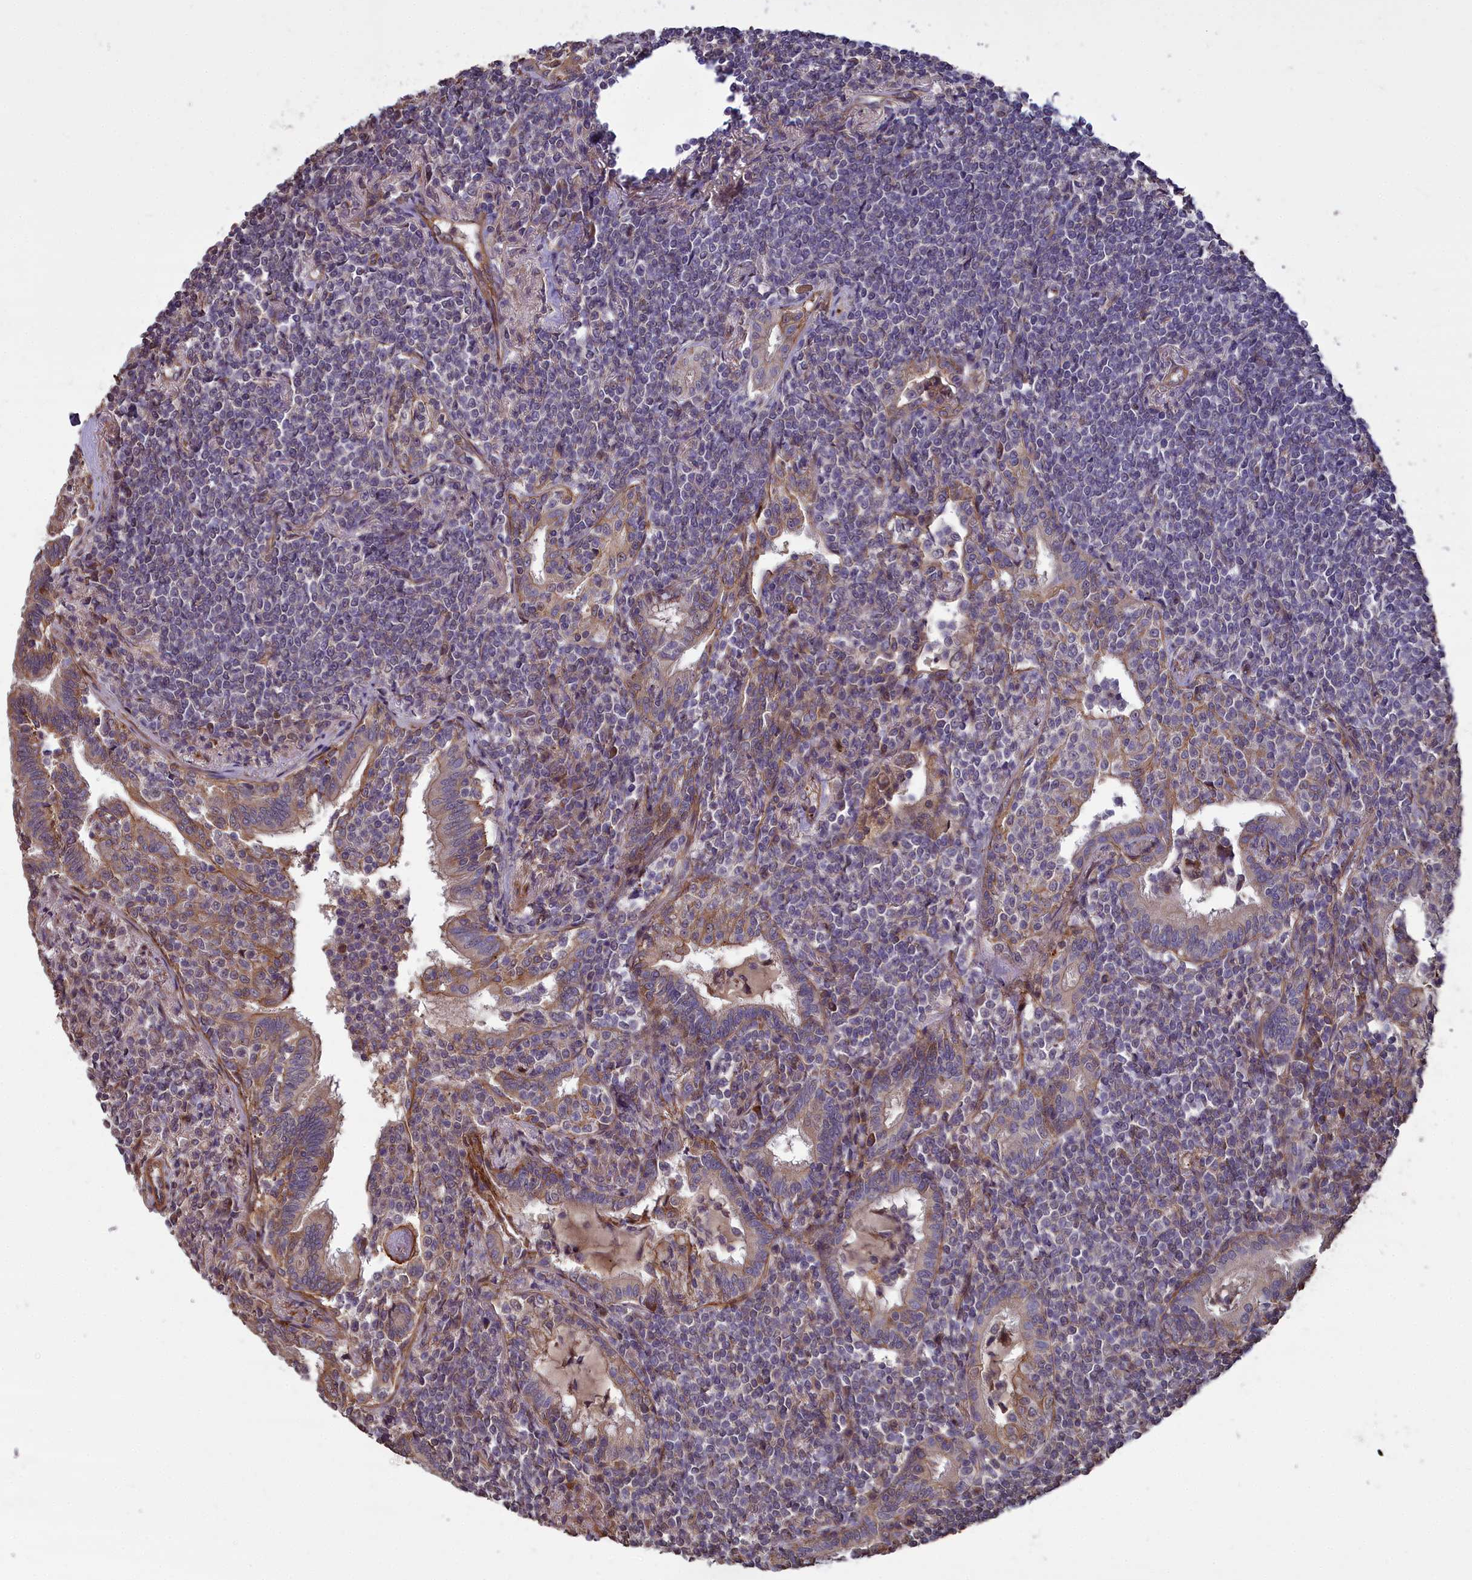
{"staining": {"intensity": "negative", "quantity": "none", "location": "none"}, "tissue": "lymphoma", "cell_type": "Tumor cells", "image_type": "cancer", "snomed": [{"axis": "morphology", "description": "Malignant lymphoma, non-Hodgkin's type, Low grade"}, {"axis": "topography", "description": "Lung"}], "caption": "The histopathology image exhibits no significant positivity in tumor cells of lymphoma.", "gene": "ATP6V0A2", "patient": {"sex": "female", "age": 71}}